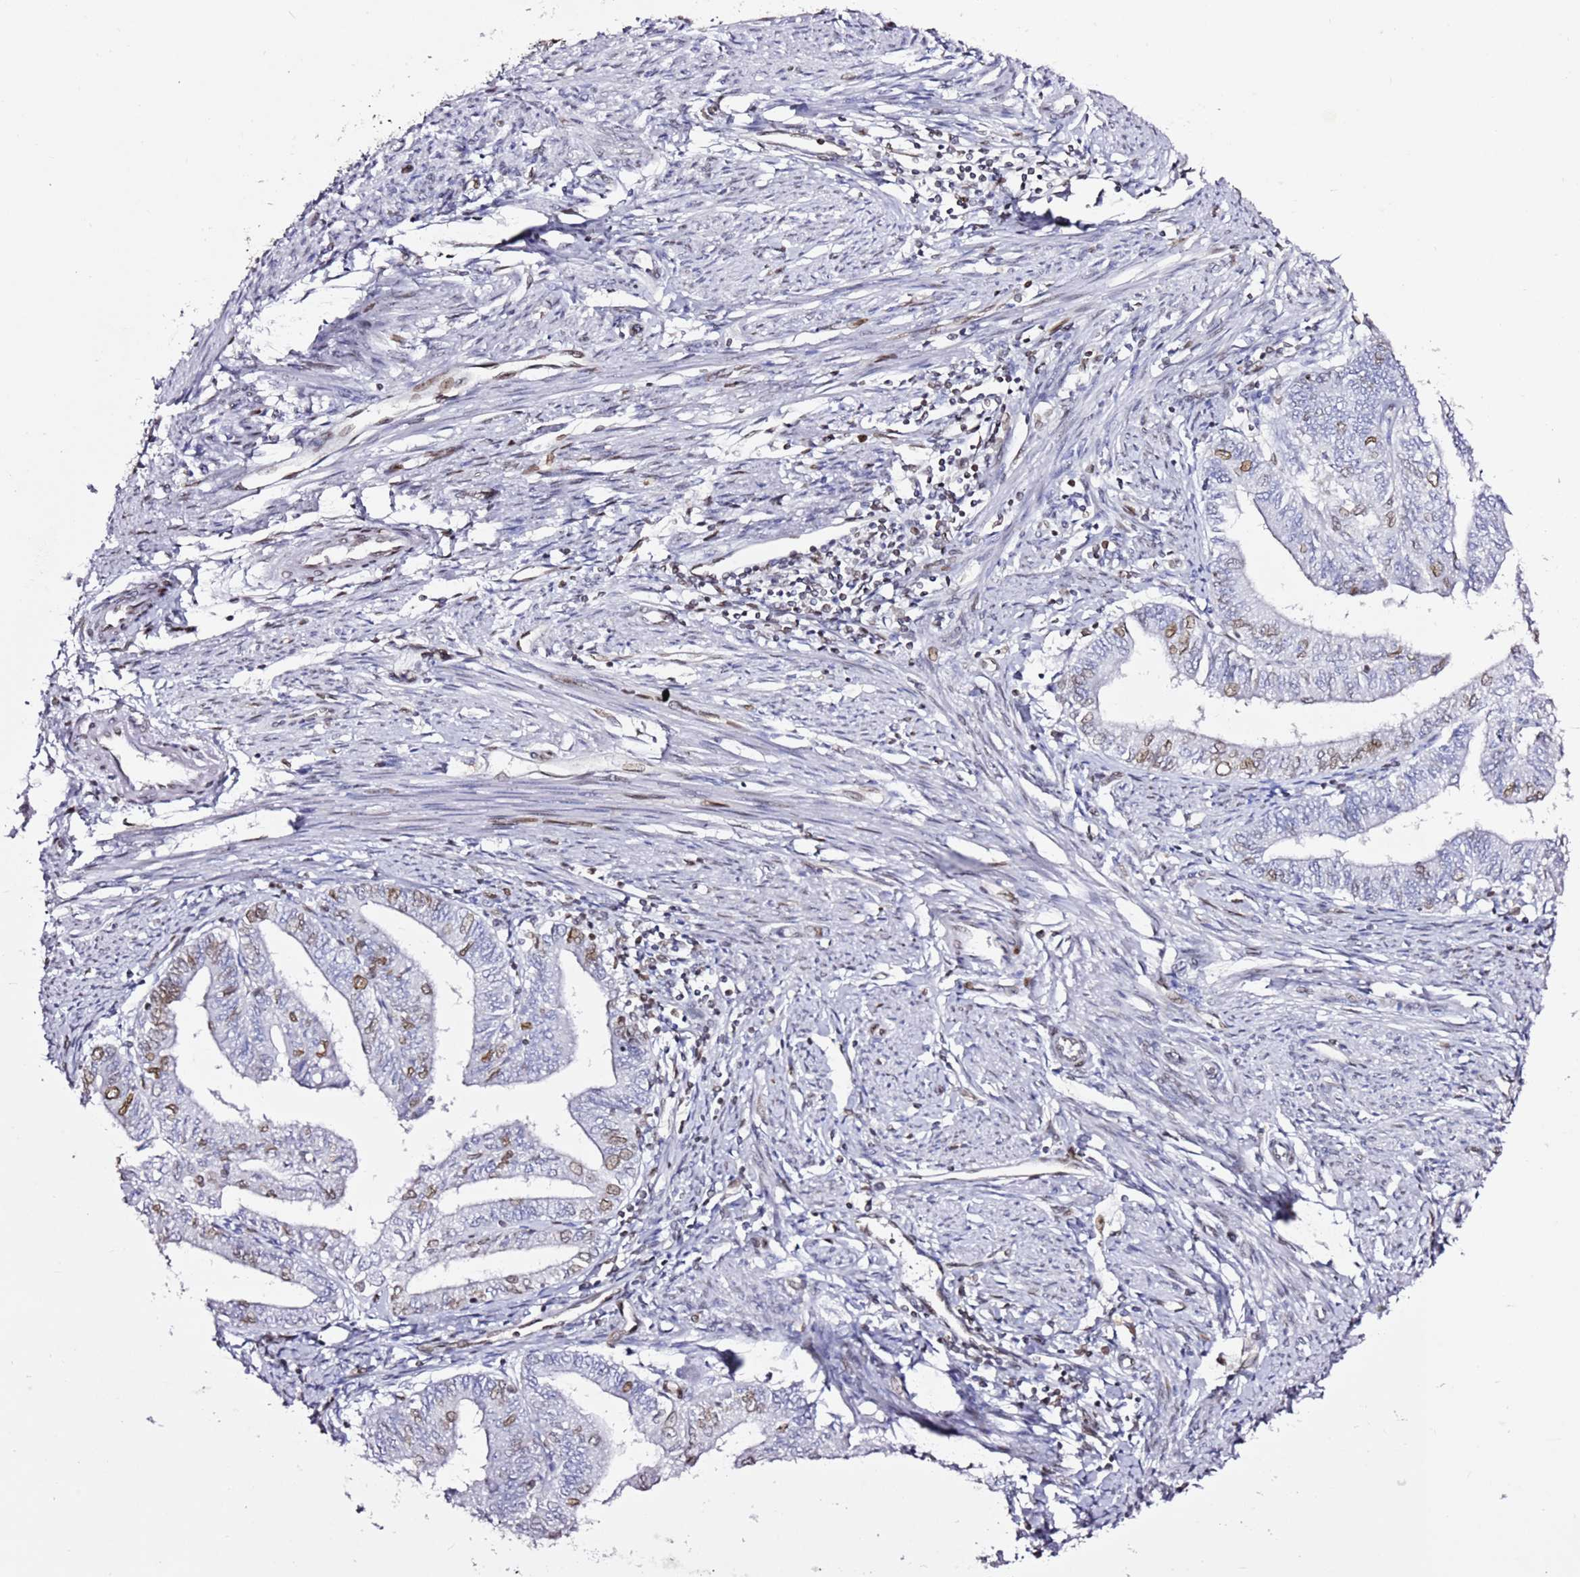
{"staining": {"intensity": "moderate", "quantity": "<25%", "location": "nuclear"}, "tissue": "endometrial cancer", "cell_type": "Tumor cells", "image_type": "cancer", "snomed": [{"axis": "morphology", "description": "Adenocarcinoma, NOS"}, {"axis": "topography", "description": "Endometrium"}], "caption": "Immunohistochemistry (DAB) staining of endometrial adenocarcinoma shows moderate nuclear protein staining in approximately <25% of tumor cells.", "gene": "POU6F1", "patient": {"sex": "female", "age": 66}}